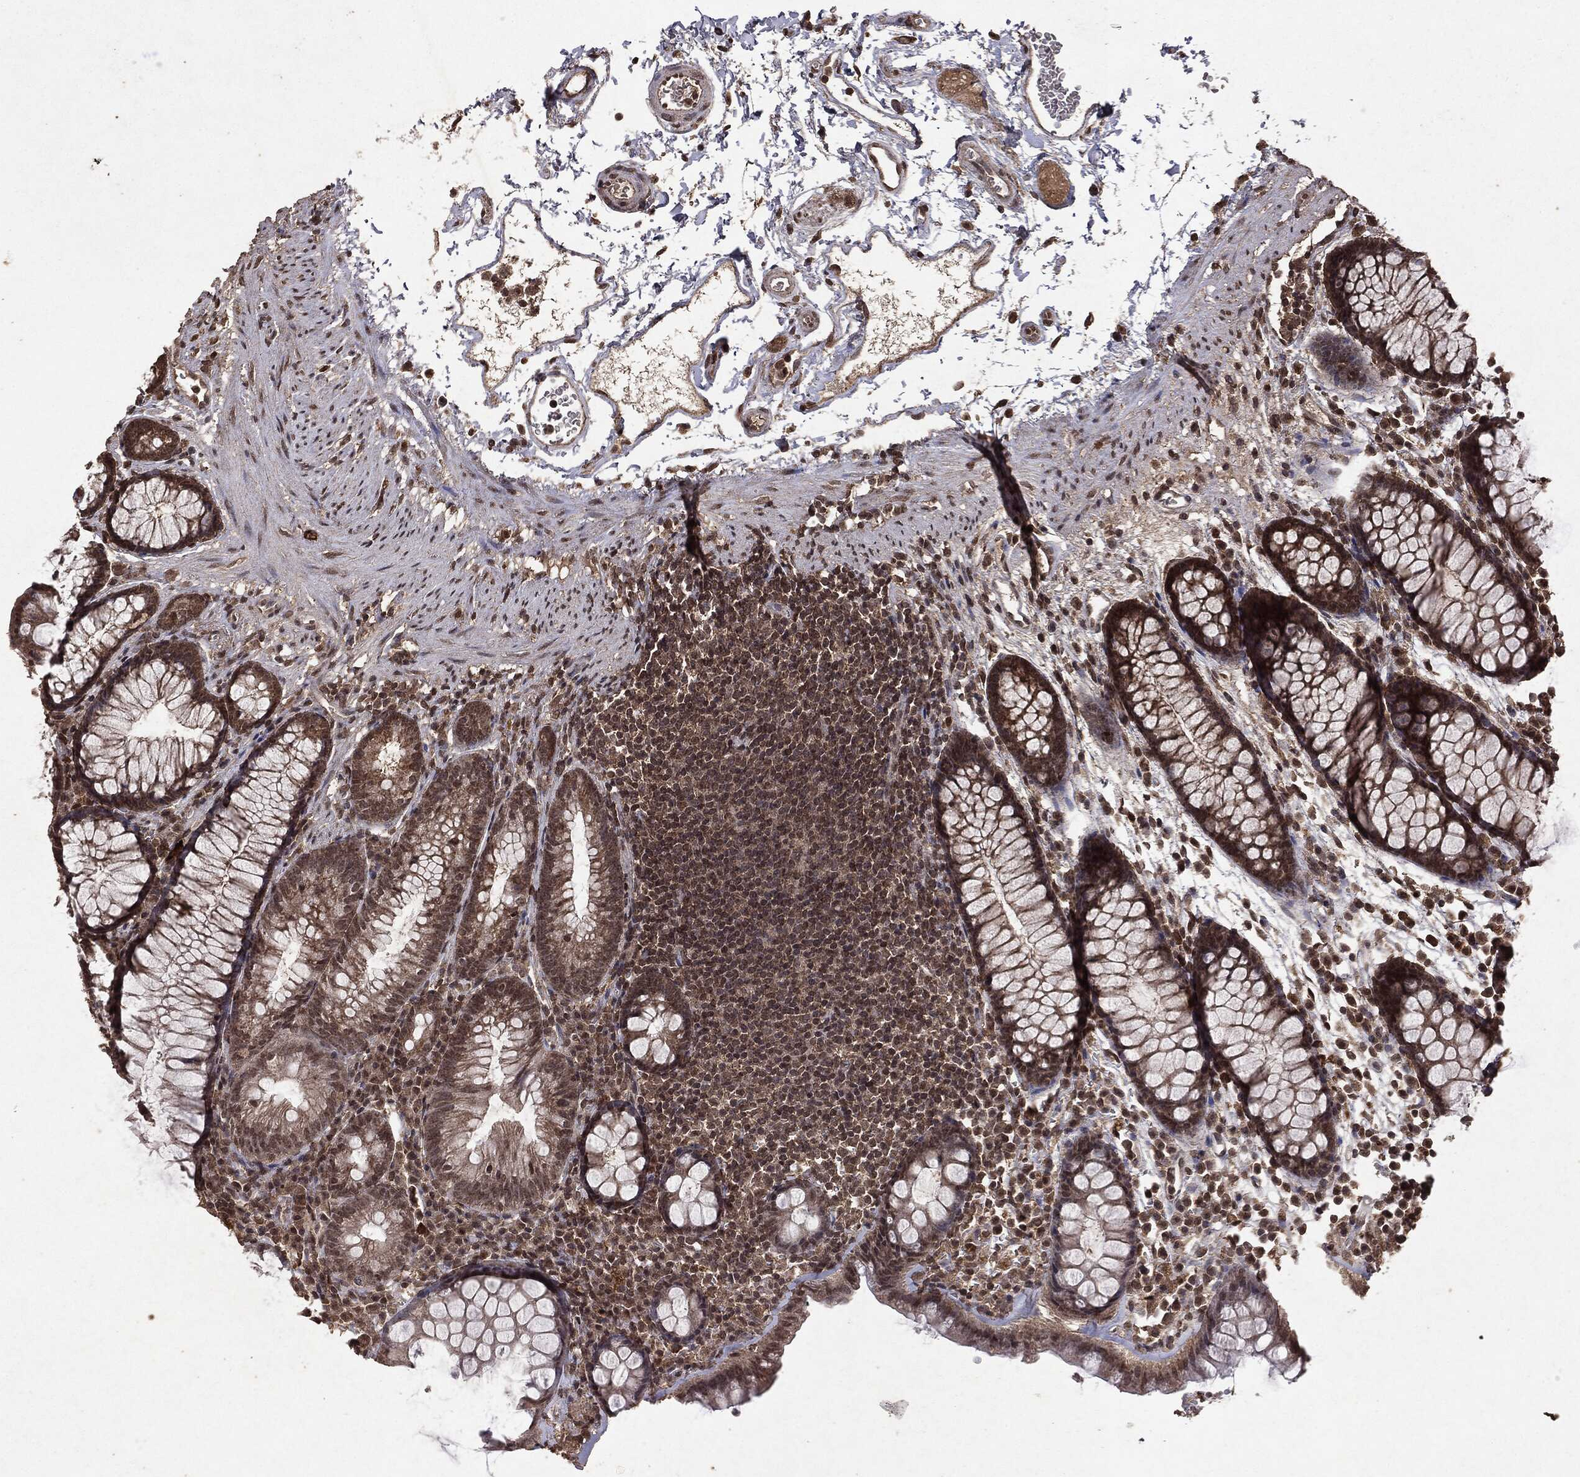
{"staining": {"intensity": "moderate", "quantity": "<25%", "location": "nuclear"}, "tissue": "colon", "cell_type": "Endothelial cells", "image_type": "normal", "snomed": [{"axis": "morphology", "description": "Normal tissue, NOS"}, {"axis": "topography", "description": "Colon"}], "caption": "An immunohistochemistry photomicrograph of normal tissue is shown. Protein staining in brown labels moderate nuclear positivity in colon within endothelial cells.", "gene": "PEBP1", "patient": {"sex": "male", "age": 76}}